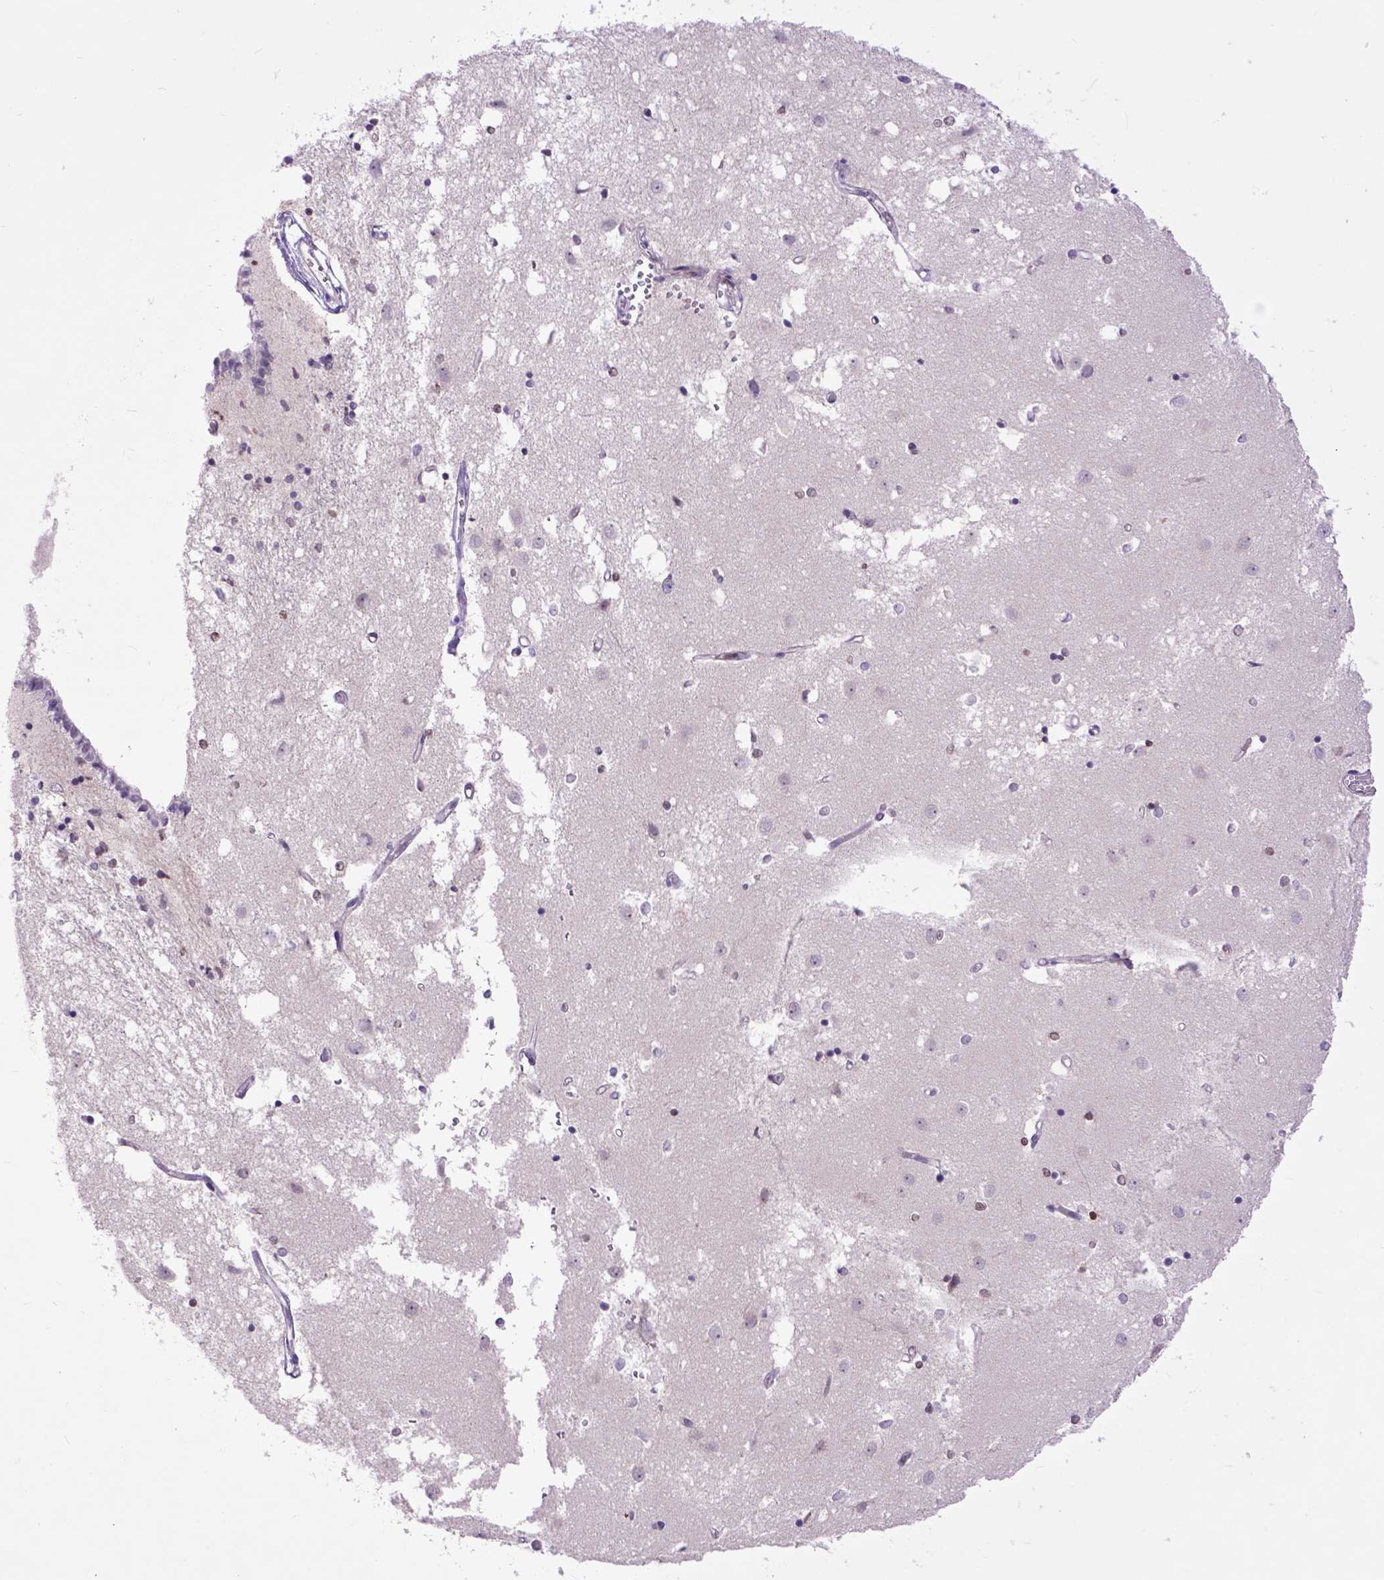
{"staining": {"intensity": "moderate", "quantity": "25%-75%", "location": "nuclear"}, "tissue": "caudate", "cell_type": "Glial cells", "image_type": "normal", "snomed": [{"axis": "morphology", "description": "Normal tissue, NOS"}, {"axis": "topography", "description": "Lateral ventricle wall"}], "caption": "Protein analysis of benign caudate shows moderate nuclear staining in about 25%-75% of glial cells. (DAB IHC, brown staining for protein, blue staining for nuclei).", "gene": "RCC2", "patient": {"sex": "male", "age": 54}}